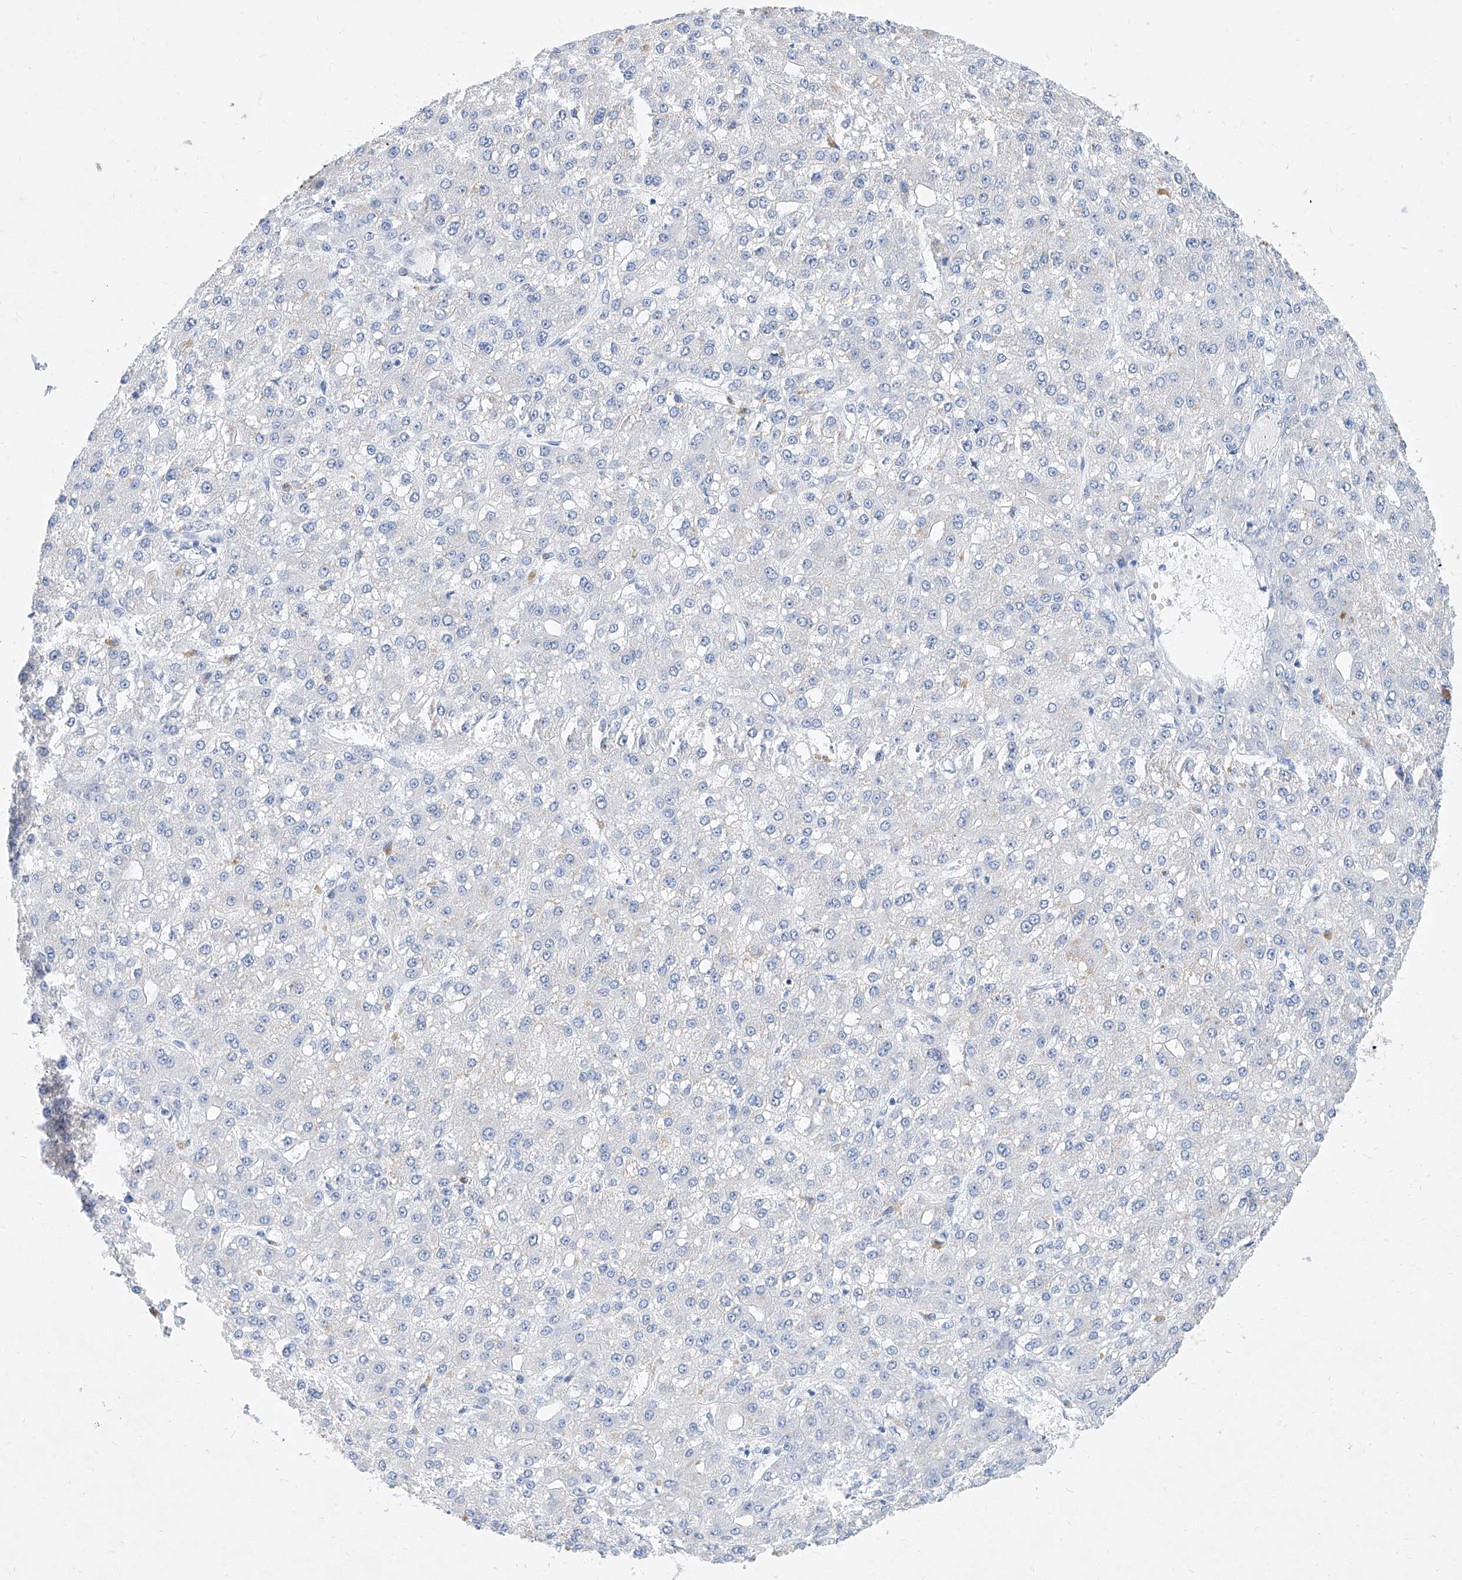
{"staining": {"intensity": "negative", "quantity": "none", "location": "none"}, "tissue": "liver cancer", "cell_type": "Tumor cells", "image_type": "cancer", "snomed": [{"axis": "morphology", "description": "Carcinoma, Hepatocellular, NOS"}, {"axis": "topography", "description": "Liver"}], "caption": "DAB (3,3'-diaminobenzidine) immunohistochemical staining of liver cancer (hepatocellular carcinoma) exhibits no significant staining in tumor cells. The staining is performed using DAB (3,3'-diaminobenzidine) brown chromogen with nuclei counter-stained in using hematoxylin.", "gene": "BPTF", "patient": {"sex": "male", "age": 67}}